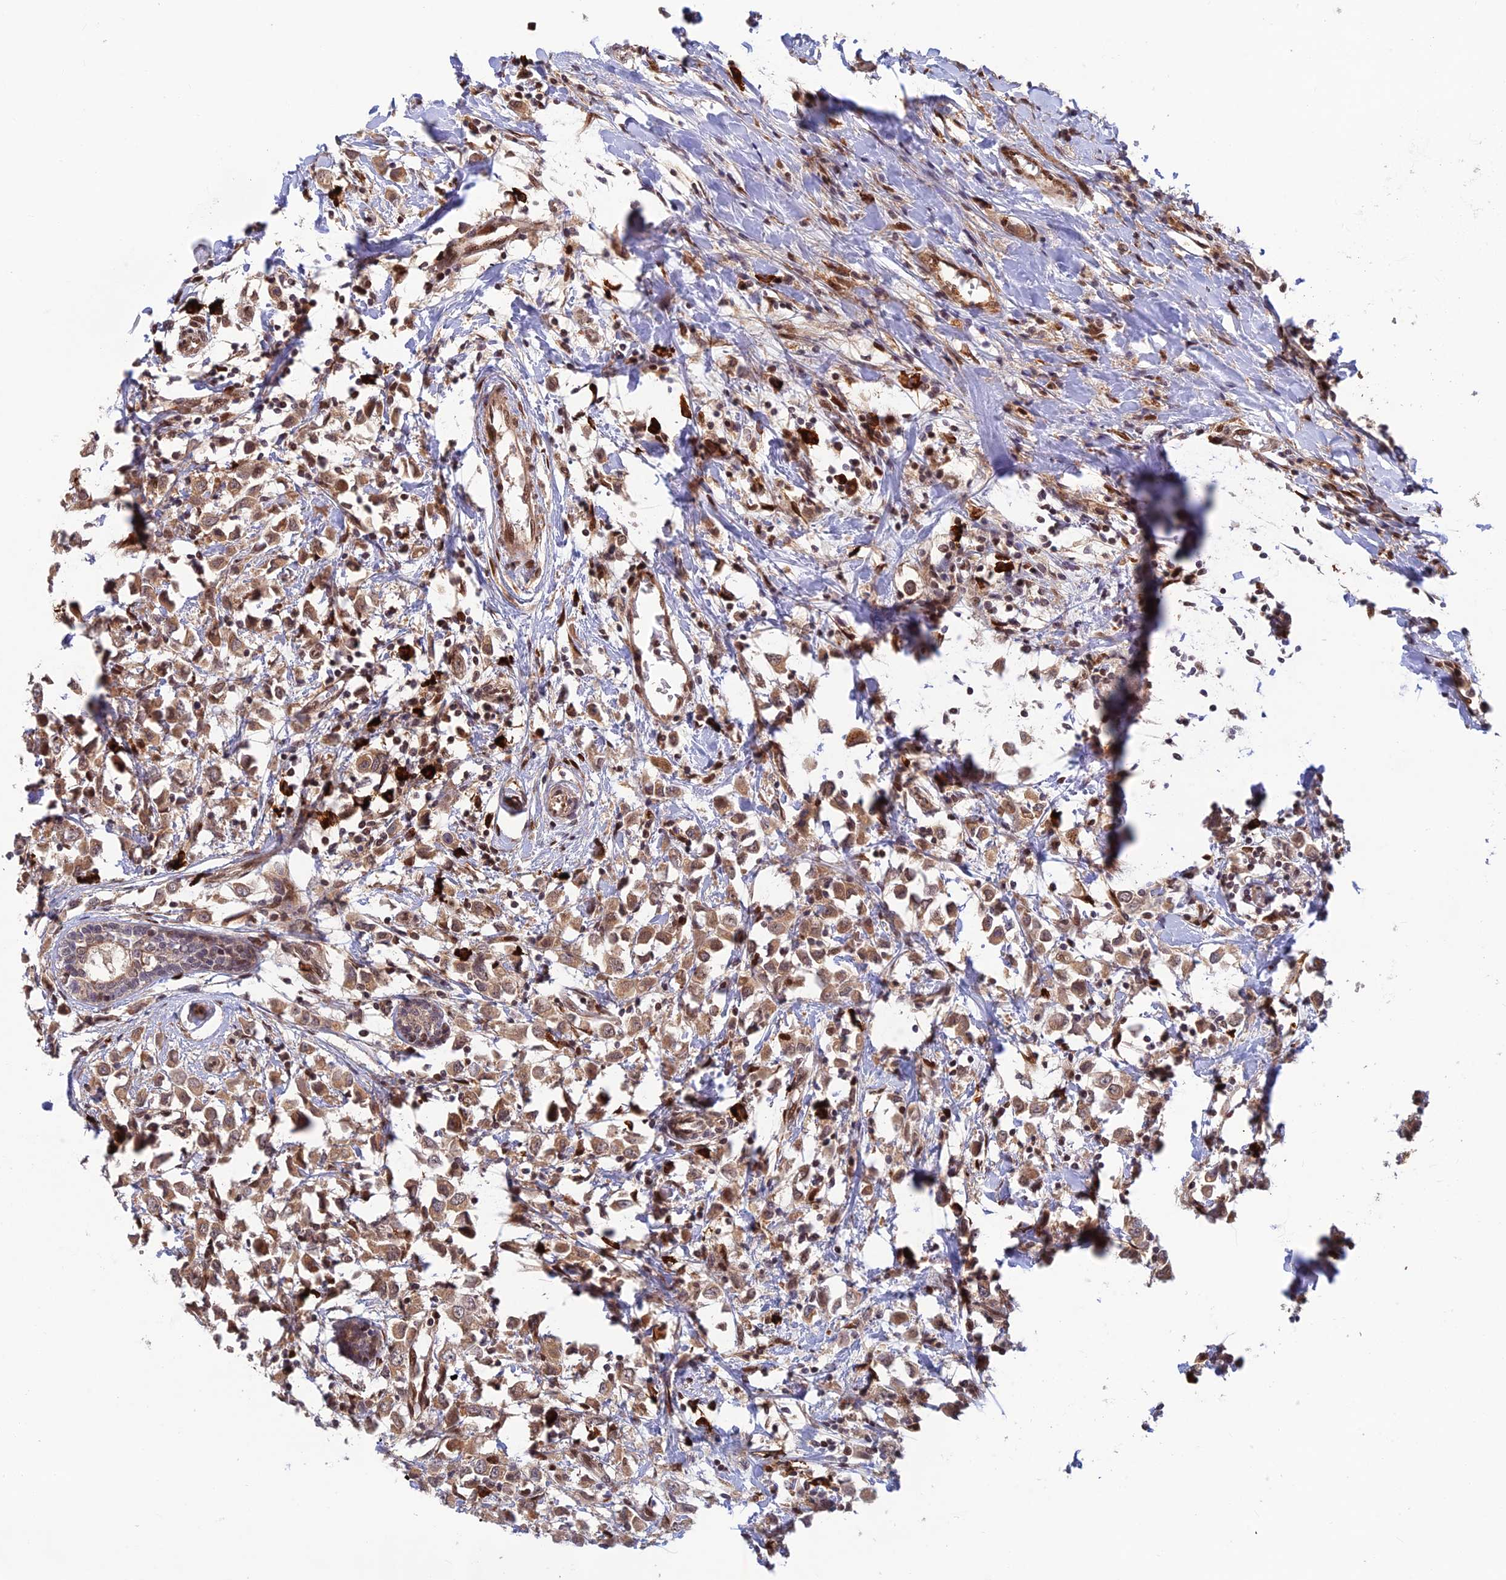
{"staining": {"intensity": "weak", "quantity": ">75%", "location": "cytoplasmic/membranous"}, "tissue": "breast cancer", "cell_type": "Tumor cells", "image_type": "cancer", "snomed": [{"axis": "morphology", "description": "Duct carcinoma"}, {"axis": "topography", "description": "Breast"}], "caption": "Breast cancer (intraductal carcinoma) stained with DAB (3,3'-diaminobenzidine) immunohistochemistry (IHC) shows low levels of weak cytoplasmic/membranous staining in about >75% of tumor cells.", "gene": "ZNF565", "patient": {"sex": "female", "age": 61}}